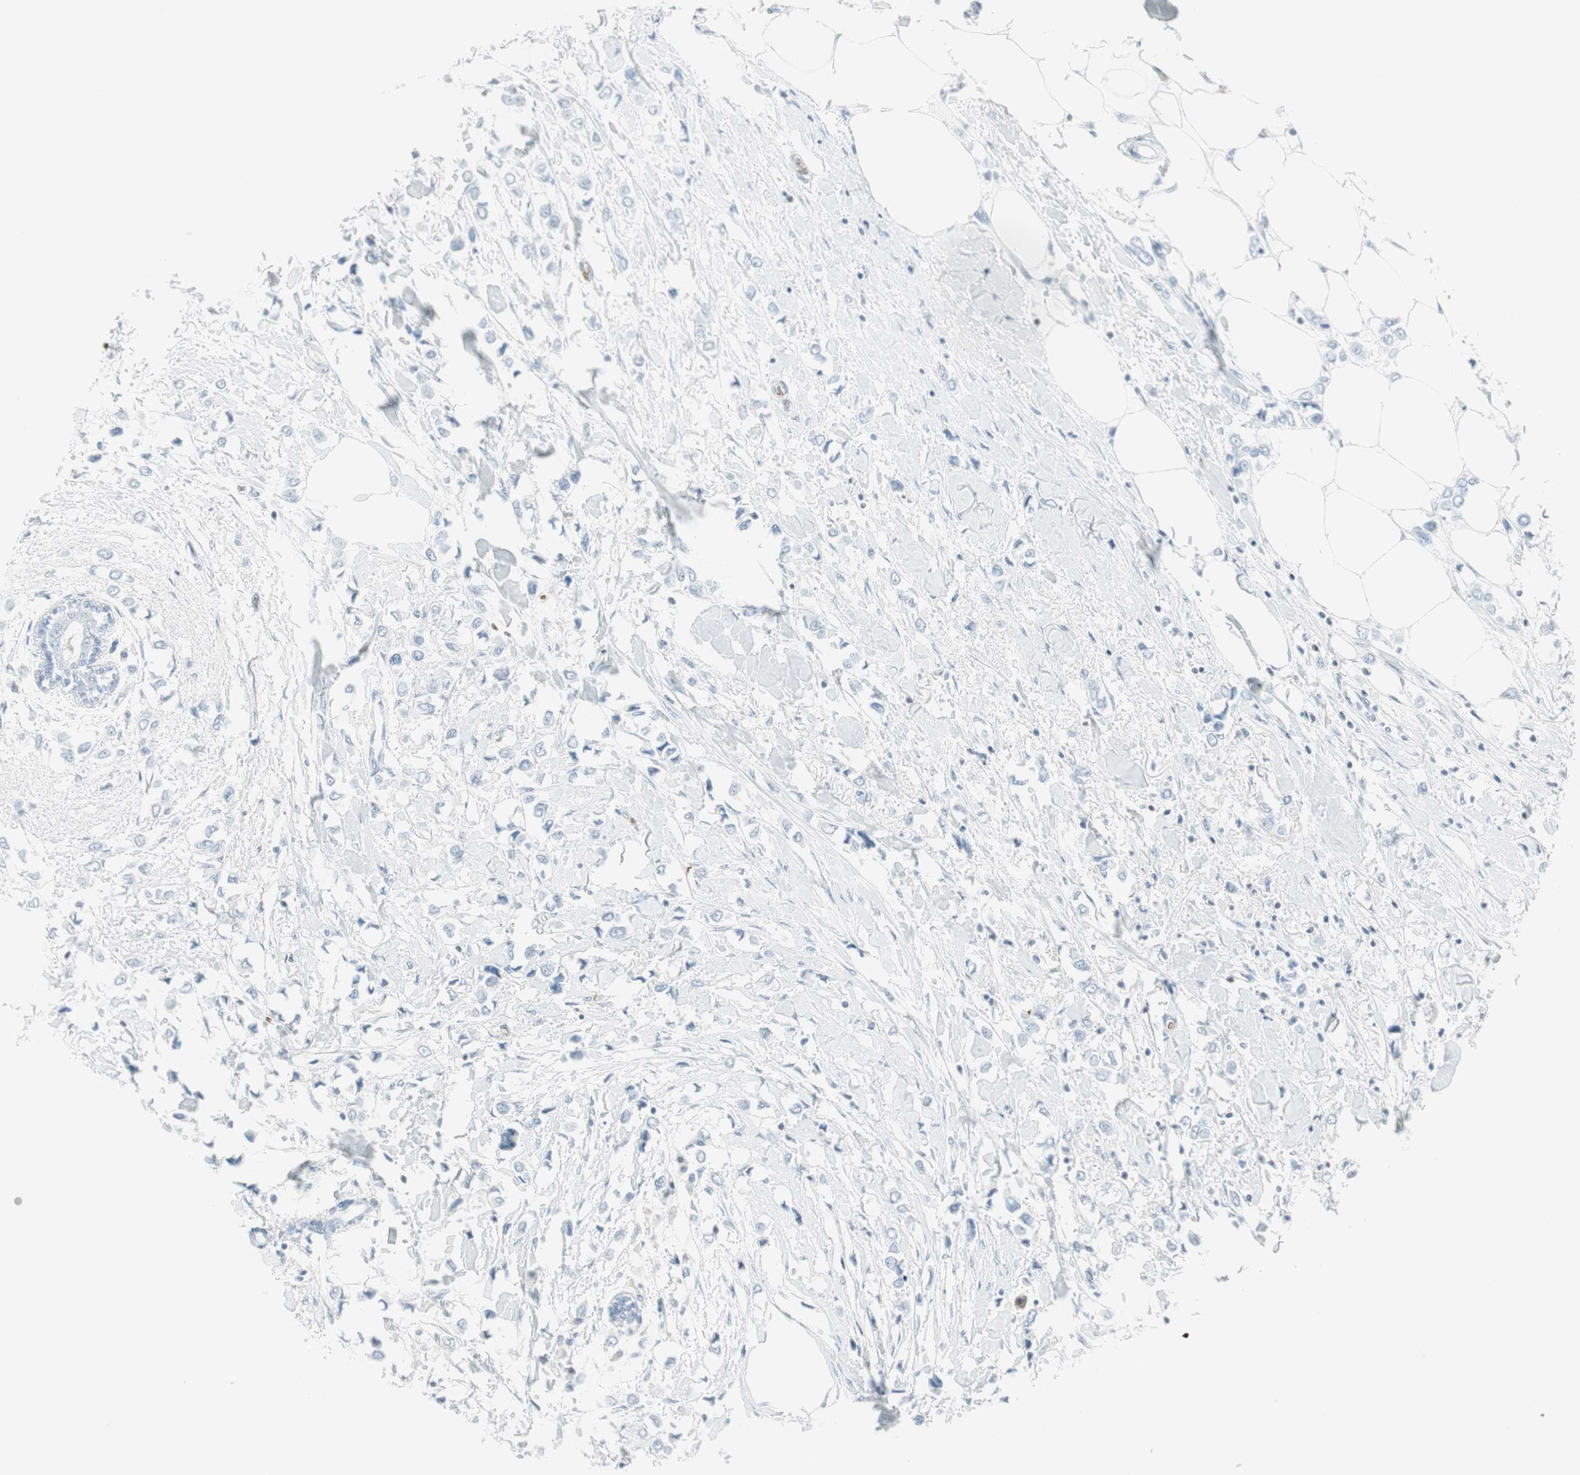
{"staining": {"intensity": "negative", "quantity": "none", "location": "none"}, "tissue": "breast cancer", "cell_type": "Tumor cells", "image_type": "cancer", "snomed": [{"axis": "morphology", "description": "Lobular carcinoma"}, {"axis": "topography", "description": "Breast"}], "caption": "Human lobular carcinoma (breast) stained for a protein using immunohistochemistry exhibits no expression in tumor cells.", "gene": "MAP4K1", "patient": {"sex": "female", "age": 51}}